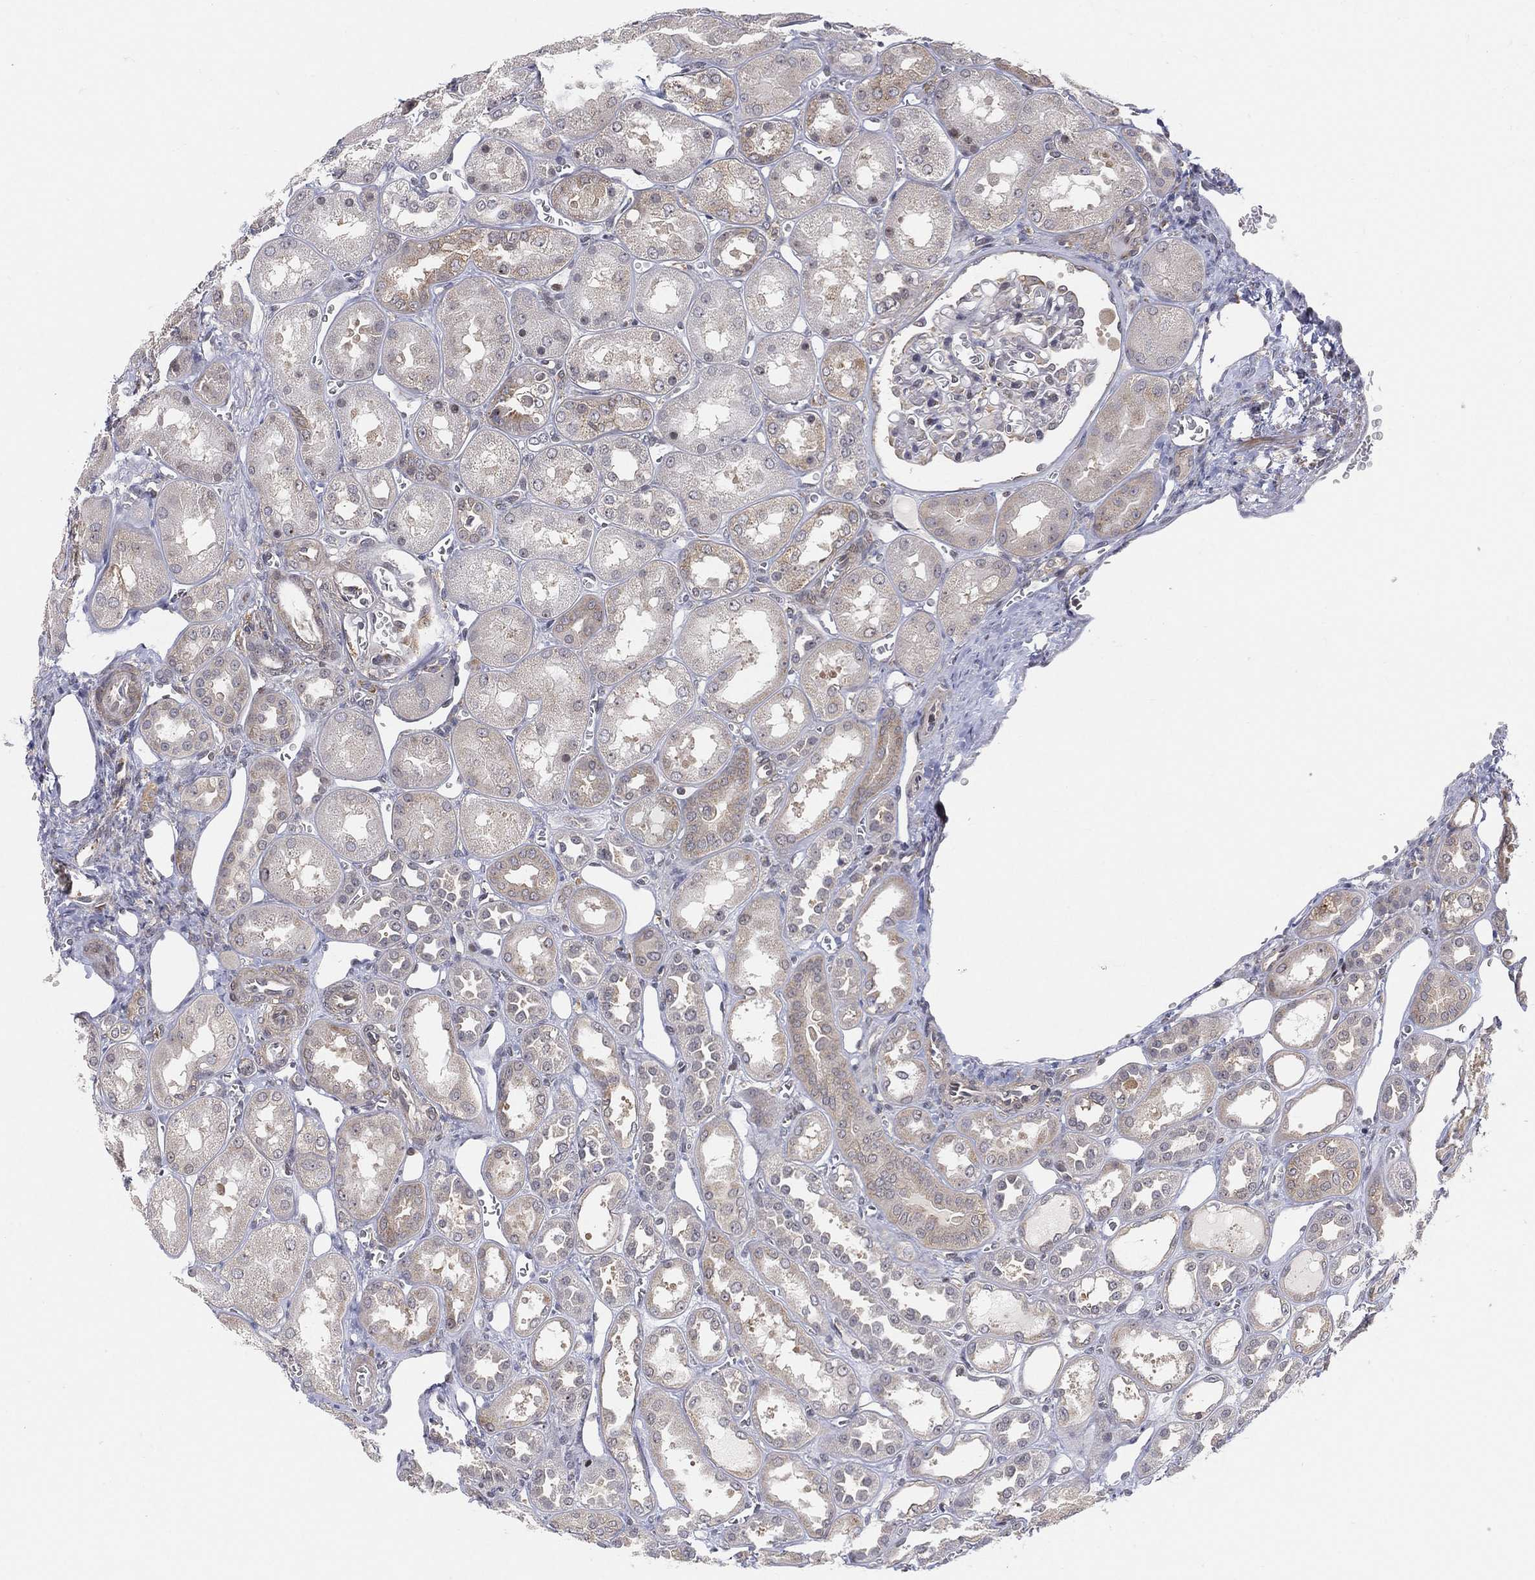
{"staining": {"intensity": "negative", "quantity": "none", "location": "none"}, "tissue": "kidney", "cell_type": "Cells in glomeruli", "image_type": "normal", "snomed": [{"axis": "morphology", "description": "Normal tissue, NOS"}, {"axis": "topography", "description": "Kidney"}], "caption": "The image reveals no staining of cells in glomeruli in unremarkable kidney.", "gene": "TMTC4", "patient": {"sex": "male", "age": 73}}